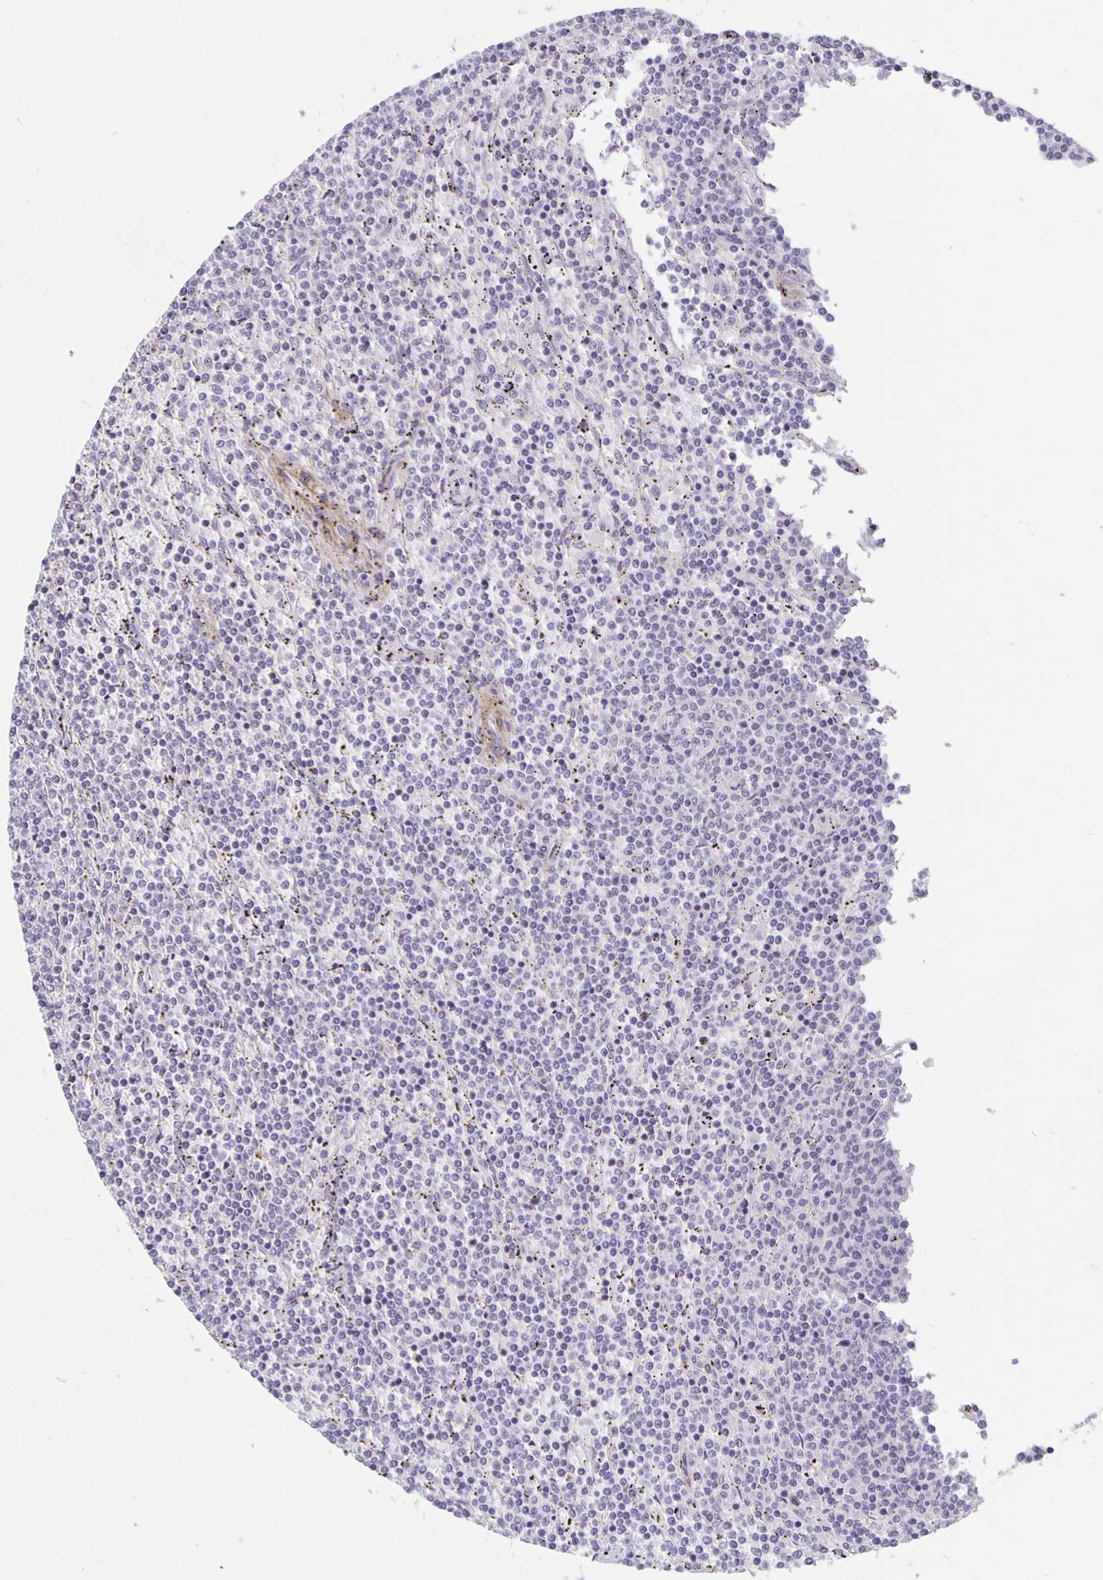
{"staining": {"intensity": "negative", "quantity": "none", "location": "none"}, "tissue": "lymphoma", "cell_type": "Tumor cells", "image_type": "cancer", "snomed": [{"axis": "morphology", "description": "Malignant lymphoma, non-Hodgkin's type, Low grade"}, {"axis": "topography", "description": "Spleen"}], "caption": "IHC of human malignant lymphoma, non-Hodgkin's type (low-grade) reveals no positivity in tumor cells.", "gene": "ARVCF", "patient": {"sex": "female", "age": 50}}